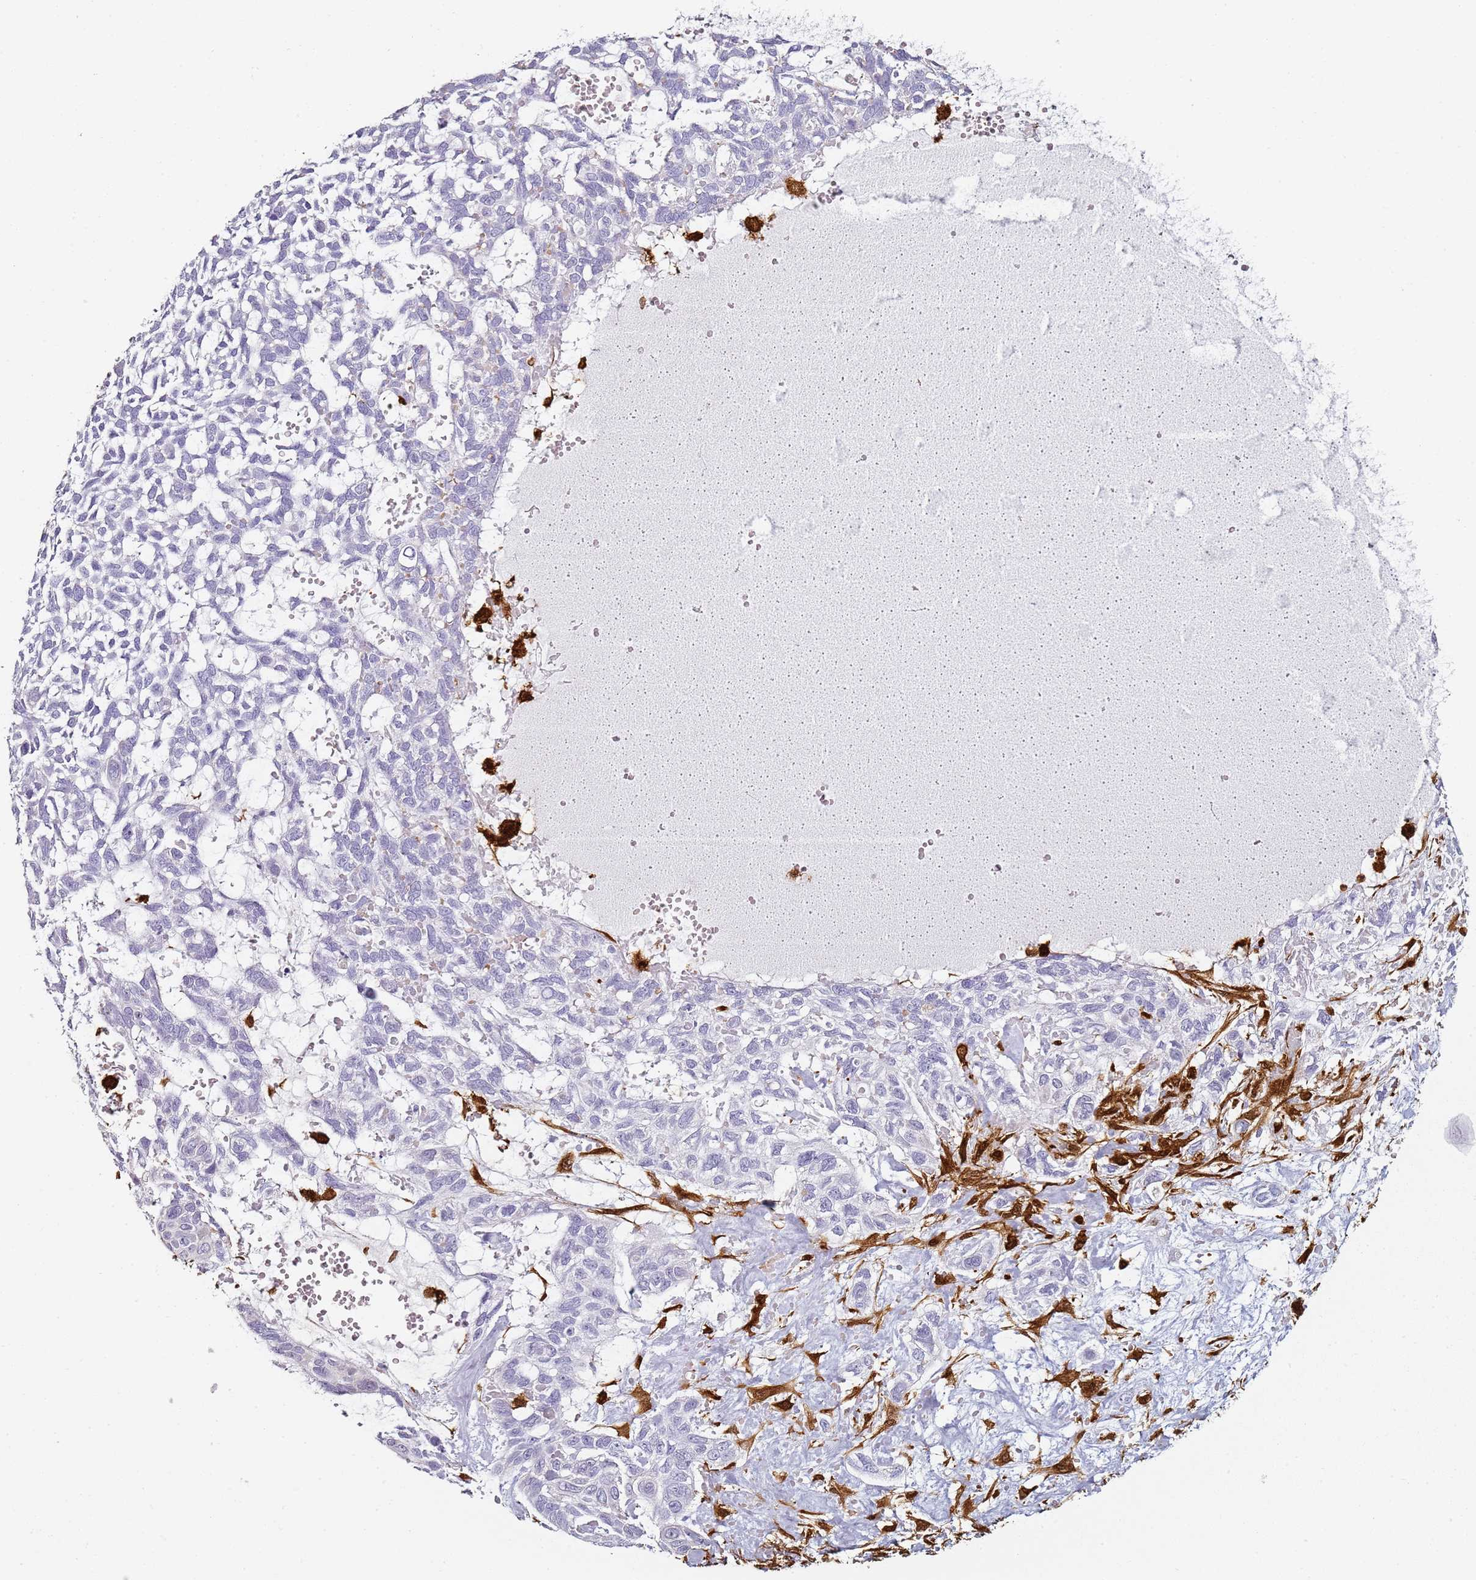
{"staining": {"intensity": "negative", "quantity": "none", "location": "none"}, "tissue": "skin cancer", "cell_type": "Tumor cells", "image_type": "cancer", "snomed": [{"axis": "morphology", "description": "Basal cell carcinoma"}, {"axis": "topography", "description": "Skin"}], "caption": "This photomicrograph is of skin basal cell carcinoma stained with IHC to label a protein in brown with the nuclei are counter-stained blue. There is no expression in tumor cells.", "gene": "S100A4", "patient": {"sex": "male", "age": 88}}